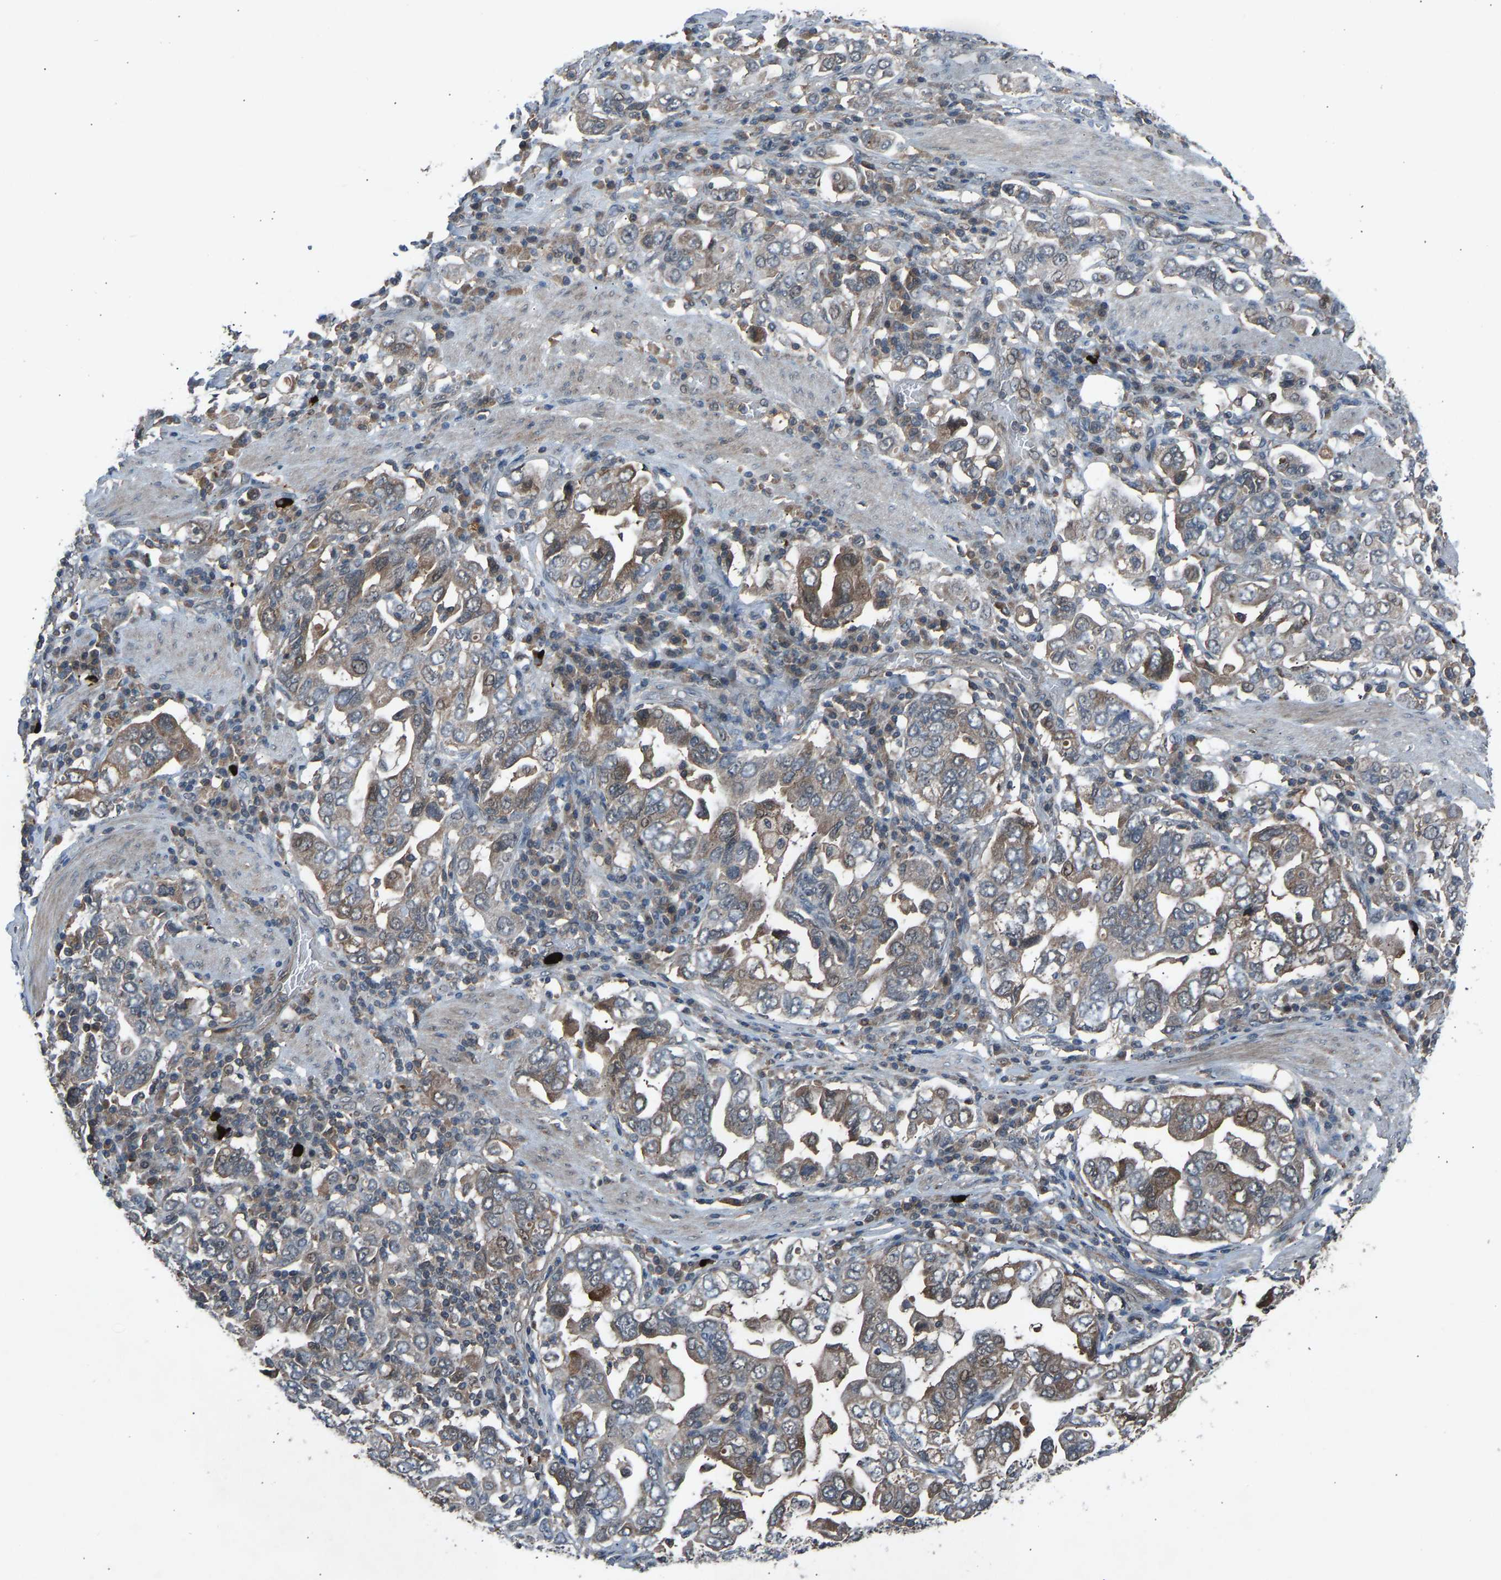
{"staining": {"intensity": "weak", "quantity": ">75%", "location": "cytoplasmic/membranous"}, "tissue": "stomach cancer", "cell_type": "Tumor cells", "image_type": "cancer", "snomed": [{"axis": "morphology", "description": "Adenocarcinoma, NOS"}, {"axis": "topography", "description": "Stomach, upper"}], "caption": "The image exhibits a brown stain indicating the presence of a protein in the cytoplasmic/membranous of tumor cells in stomach cancer.", "gene": "SLC43A1", "patient": {"sex": "male", "age": 62}}